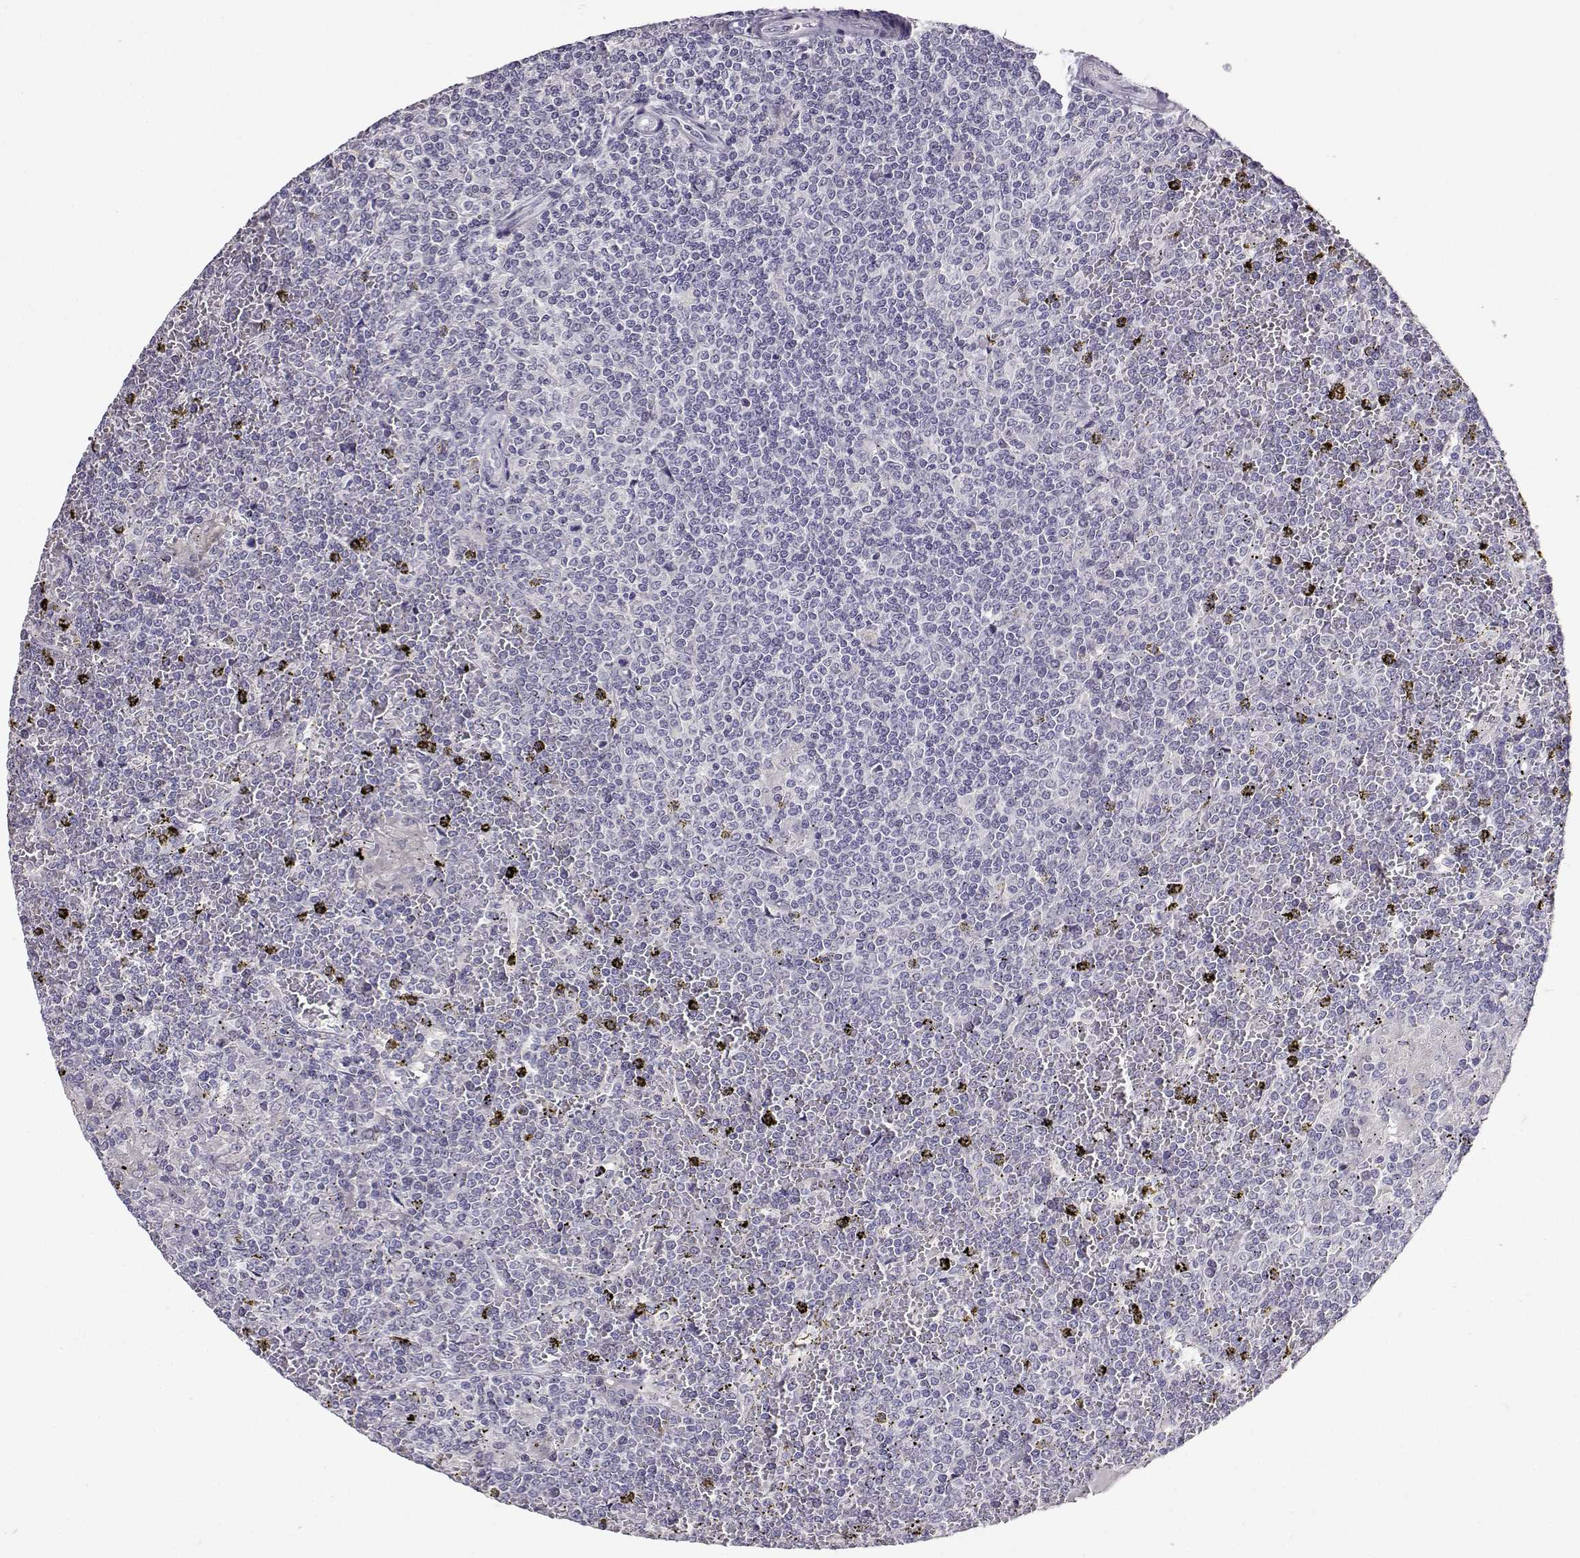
{"staining": {"intensity": "negative", "quantity": "none", "location": "none"}, "tissue": "lymphoma", "cell_type": "Tumor cells", "image_type": "cancer", "snomed": [{"axis": "morphology", "description": "Malignant lymphoma, non-Hodgkin's type, Low grade"}, {"axis": "topography", "description": "Spleen"}], "caption": "This is an IHC photomicrograph of lymphoma. There is no staining in tumor cells.", "gene": "RHOXF2", "patient": {"sex": "female", "age": 19}}